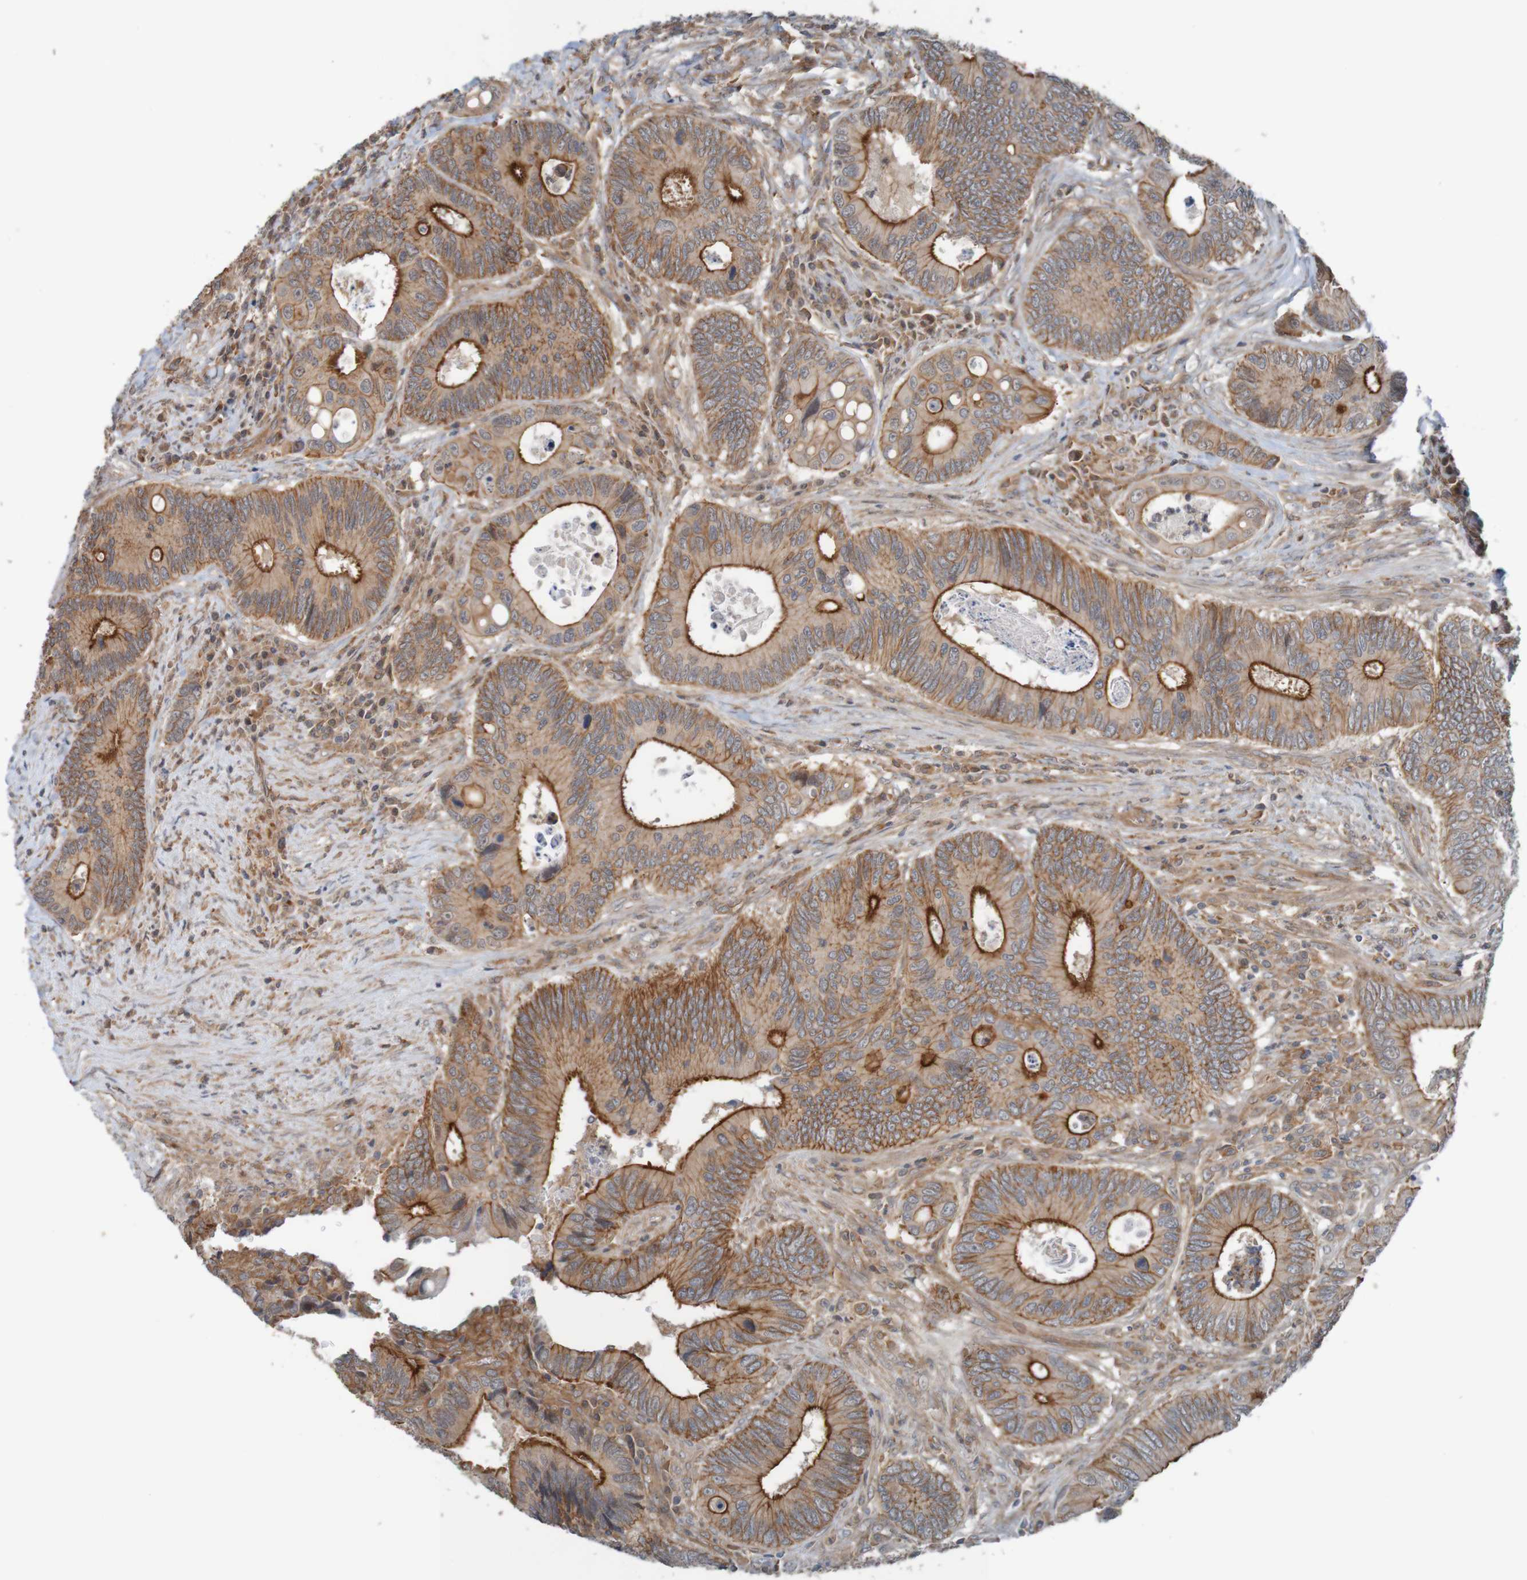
{"staining": {"intensity": "moderate", "quantity": ">75%", "location": "cytoplasmic/membranous"}, "tissue": "colorectal cancer", "cell_type": "Tumor cells", "image_type": "cancer", "snomed": [{"axis": "morphology", "description": "Inflammation, NOS"}, {"axis": "morphology", "description": "Adenocarcinoma, NOS"}, {"axis": "topography", "description": "Colon"}], "caption": "Protein staining of colorectal adenocarcinoma tissue displays moderate cytoplasmic/membranous expression in approximately >75% of tumor cells. The staining was performed using DAB (3,3'-diaminobenzidine), with brown indicating positive protein expression. Nuclei are stained blue with hematoxylin.", "gene": "ARHGEF11", "patient": {"sex": "male", "age": 72}}